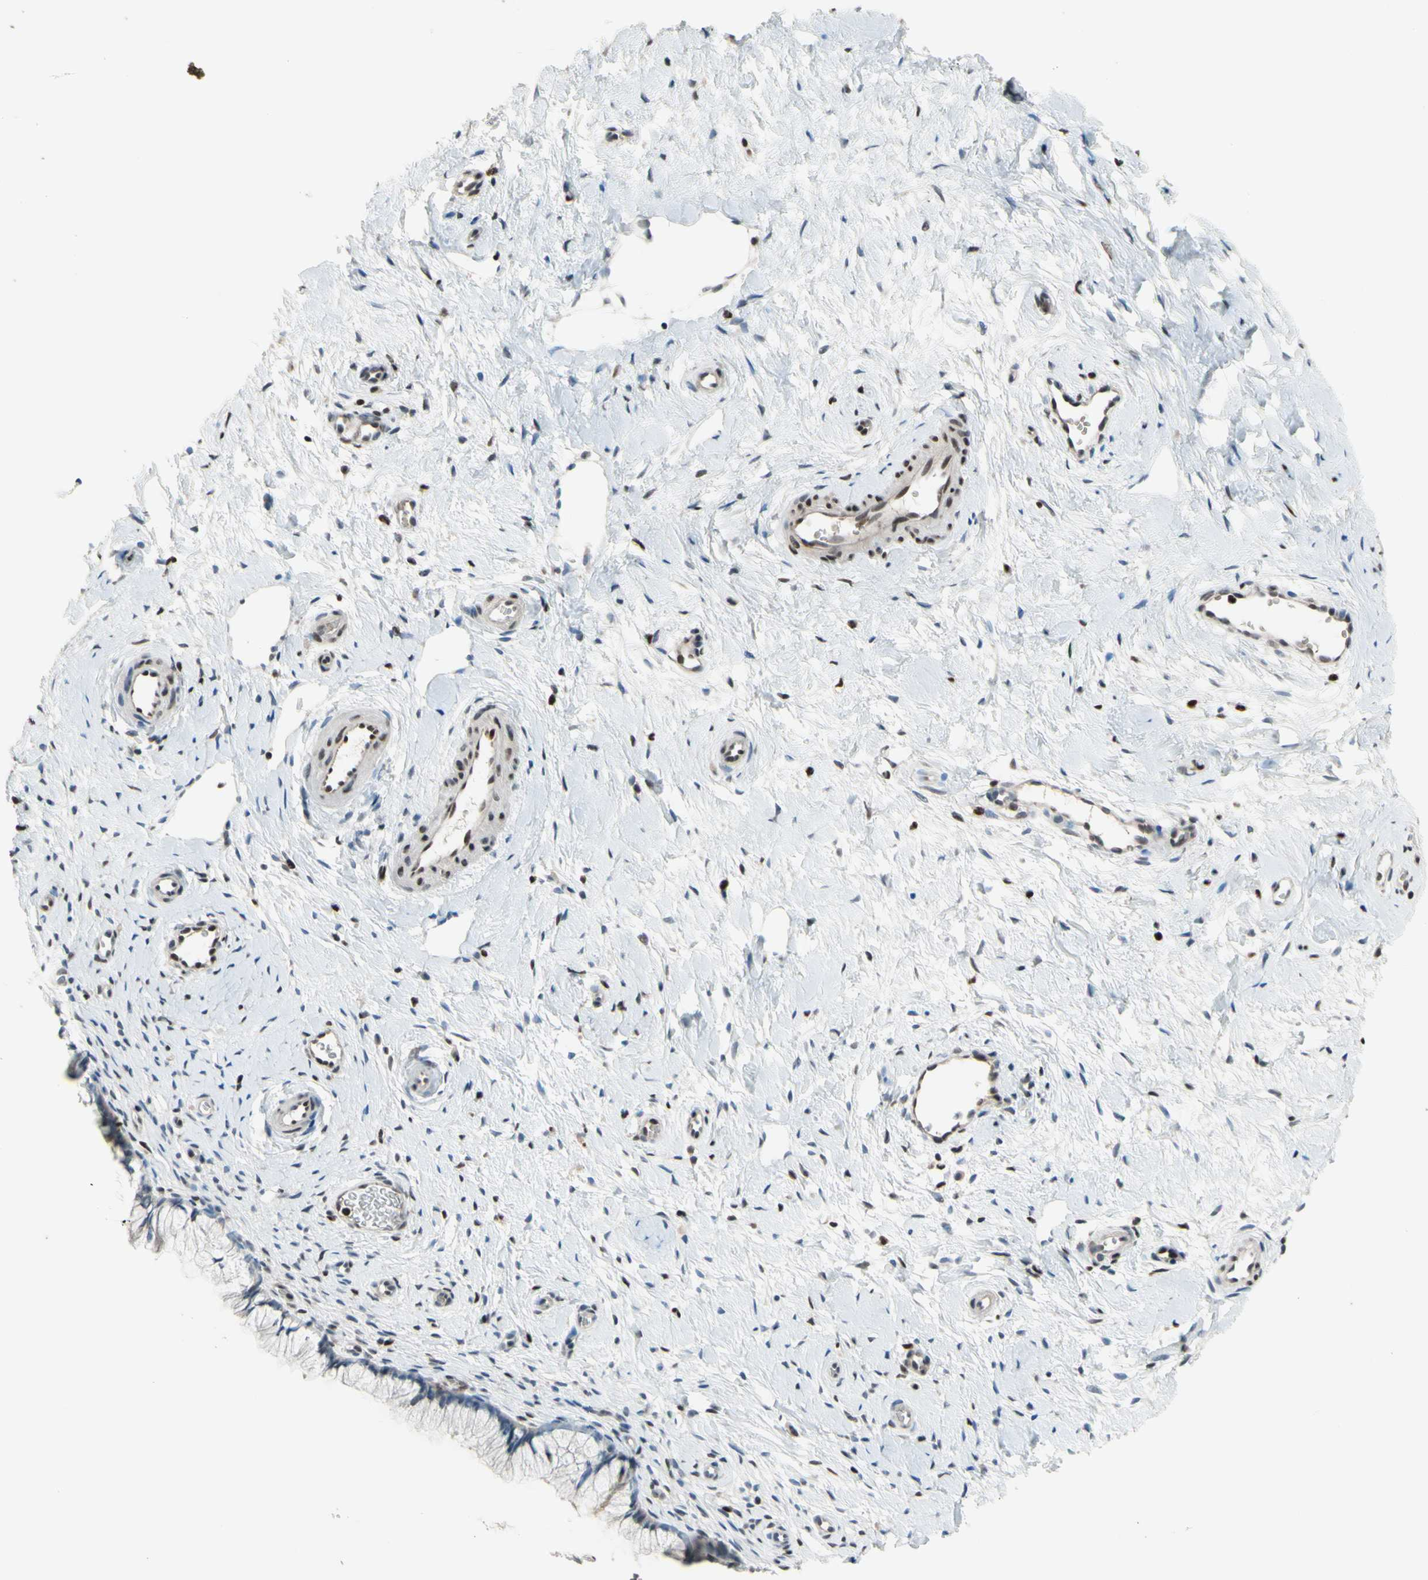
{"staining": {"intensity": "negative", "quantity": "none", "location": "none"}, "tissue": "cervix", "cell_type": "Glandular cells", "image_type": "normal", "snomed": [{"axis": "morphology", "description": "Normal tissue, NOS"}, {"axis": "topography", "description": "Cervix"}], "caption": "Immunohistochemistry (IHC) image of unremarkable human cervix stained for a protein (brown), which reveals no expression in glandular cells.", "gene": "FKBP5", "patient": {"sex": "female", "age": 65}}